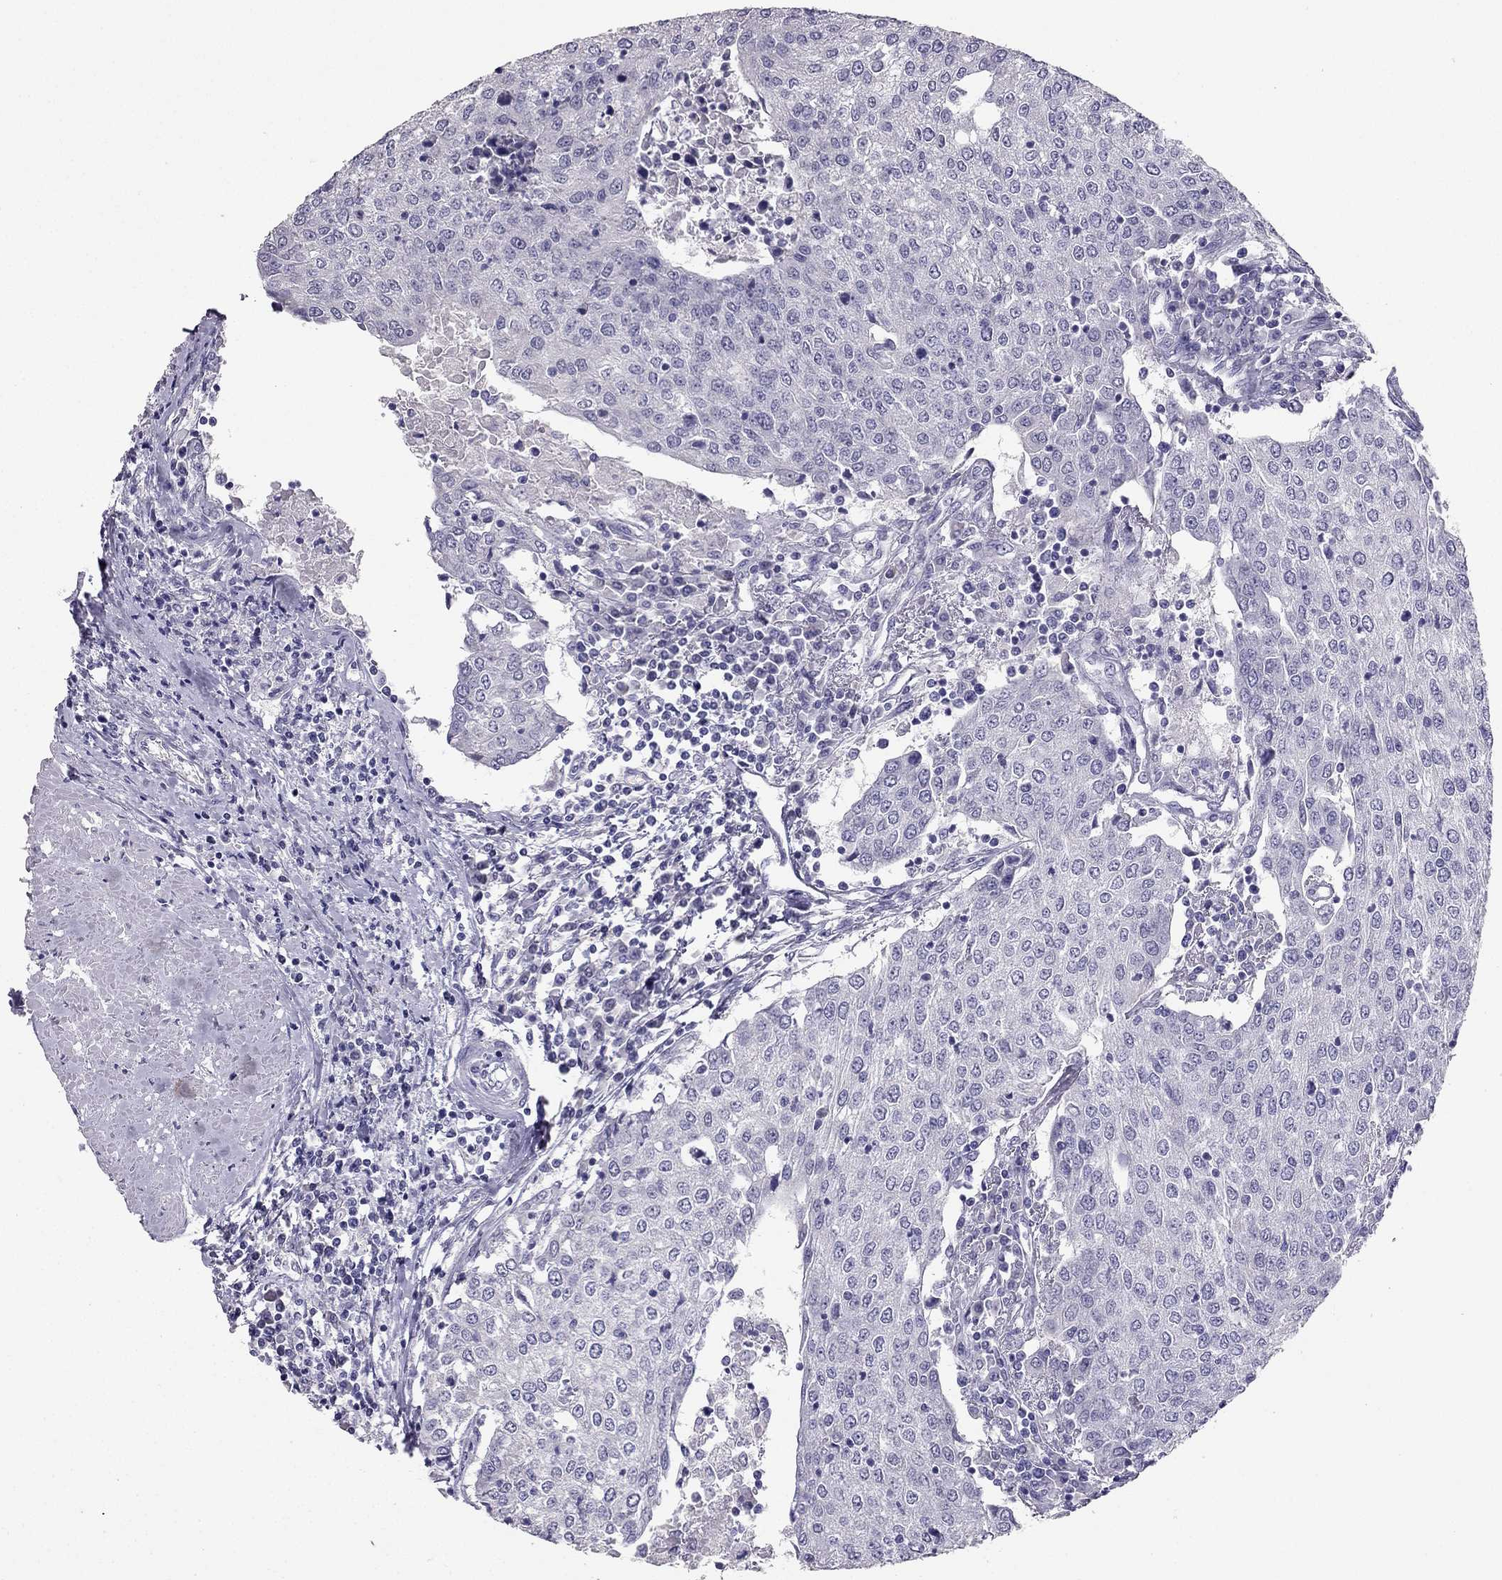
{"staining": {"intensity": "negative", "quantity": "none", "location": "none"}, "tissue": "urothelial cancer", "cell_type": "Tumor cells", "image_type": "cancer", "snomed": [{"axis": "morphology", "description": "Urothelial carcinoma, High grade"}, {"axis": "topography", "description": "Urinary bladder"}], "caption": "Immunohistochemistry of human urothelial cancer demonstrates no positivity in tumor cells.", "gene": "RHO", "patient": {"sex": "female", "age": 85}}